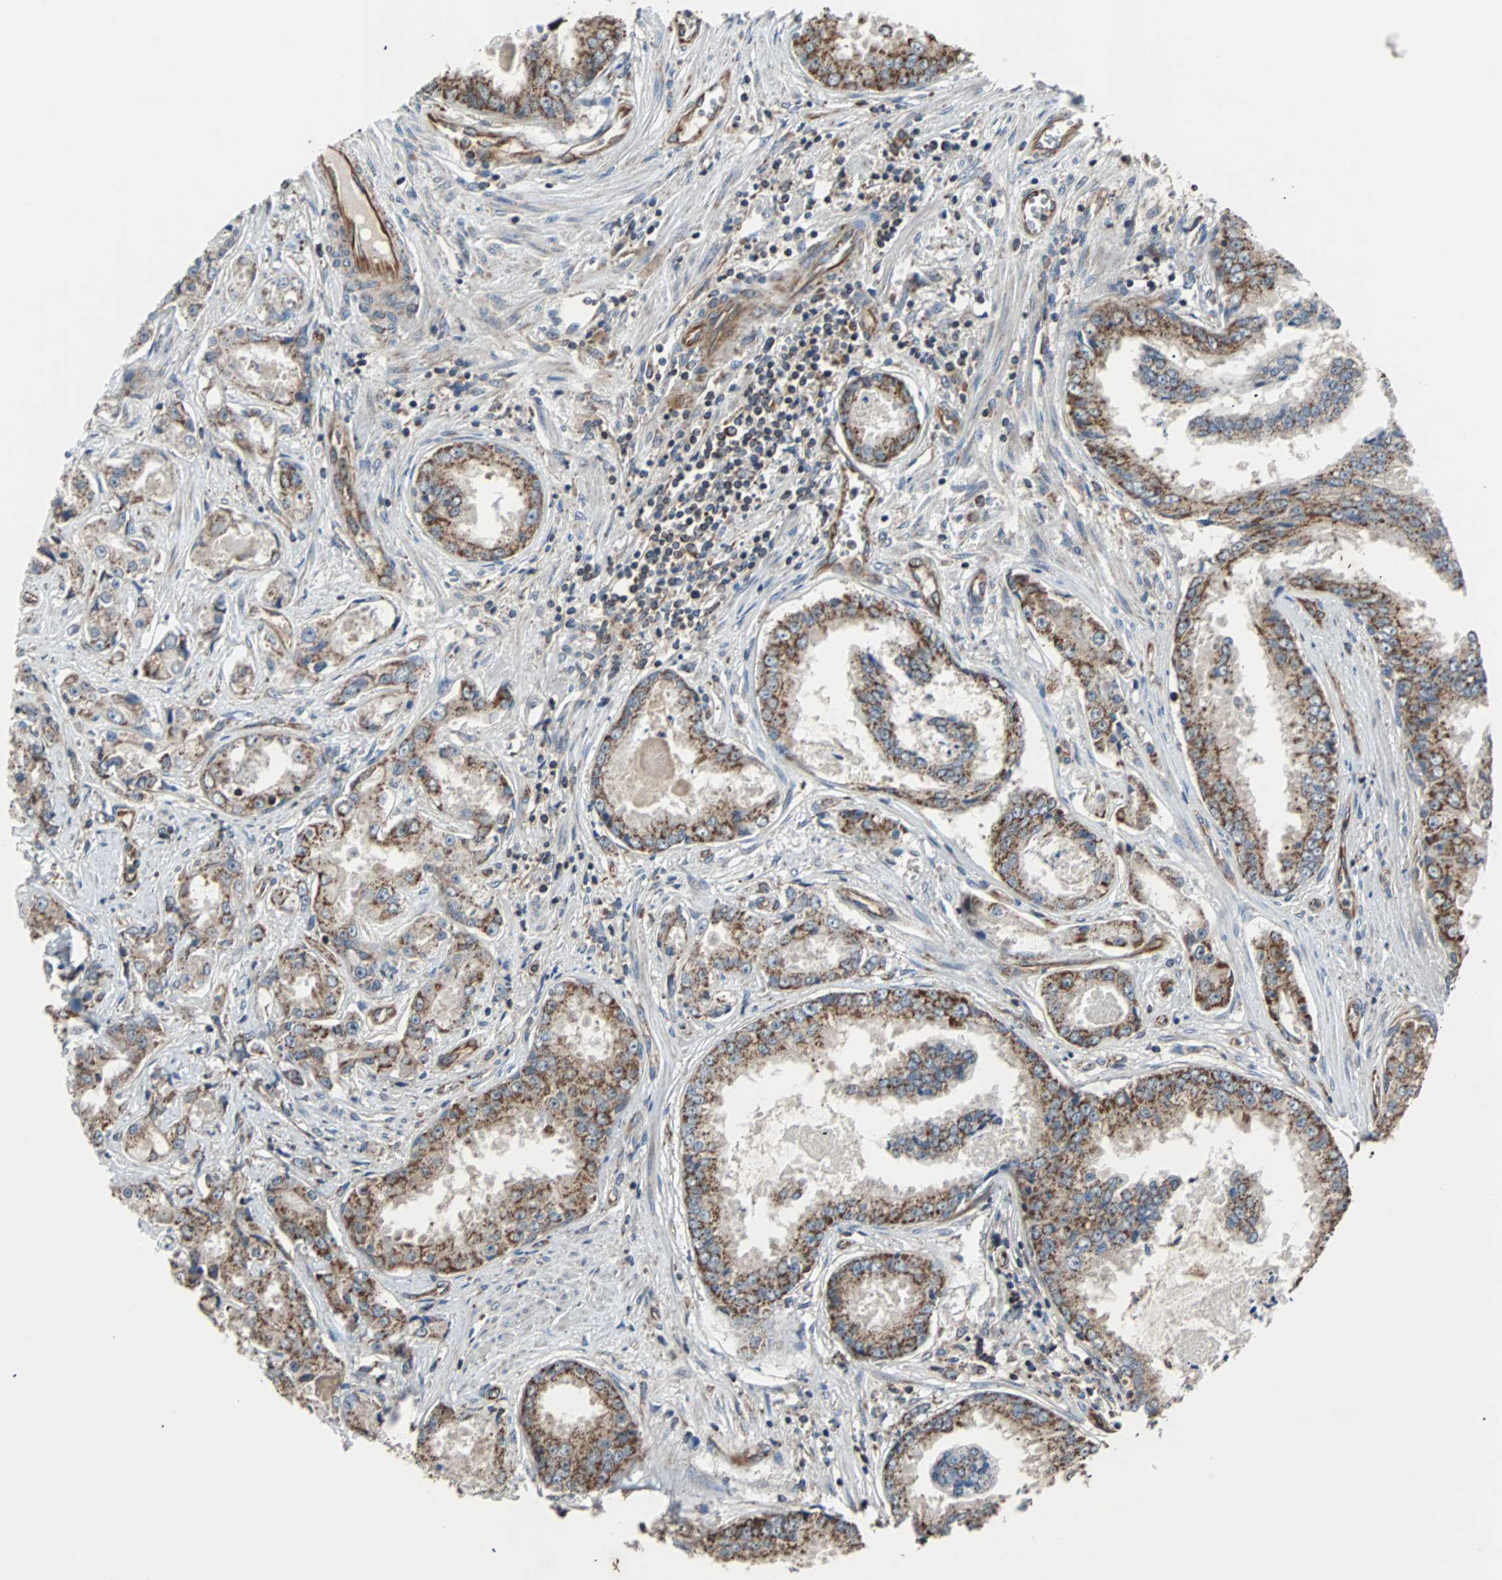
{"staining": {"intensity": "moderate", "quantity": ">75%", "location": "cytoplasmic/membranous"}, "tissue": "prostate cancer", "cell_type": "Tumor cells", "image_type": "cancer", "snomed": [{"axis": "morphology", "description": "Adenocarcinoma, High grade"}, {"axis": "topography", "description": "Prostate"}], "caption": "Human high-grade adenocarcinoma (prostate) stained with a brown dye demonstrates moderate cytoplasmic/membranous positive positivity in approximately >75% of tumor cells.", "gene": "ACTR3", "patient": {"sex": "male", "age": 73}}